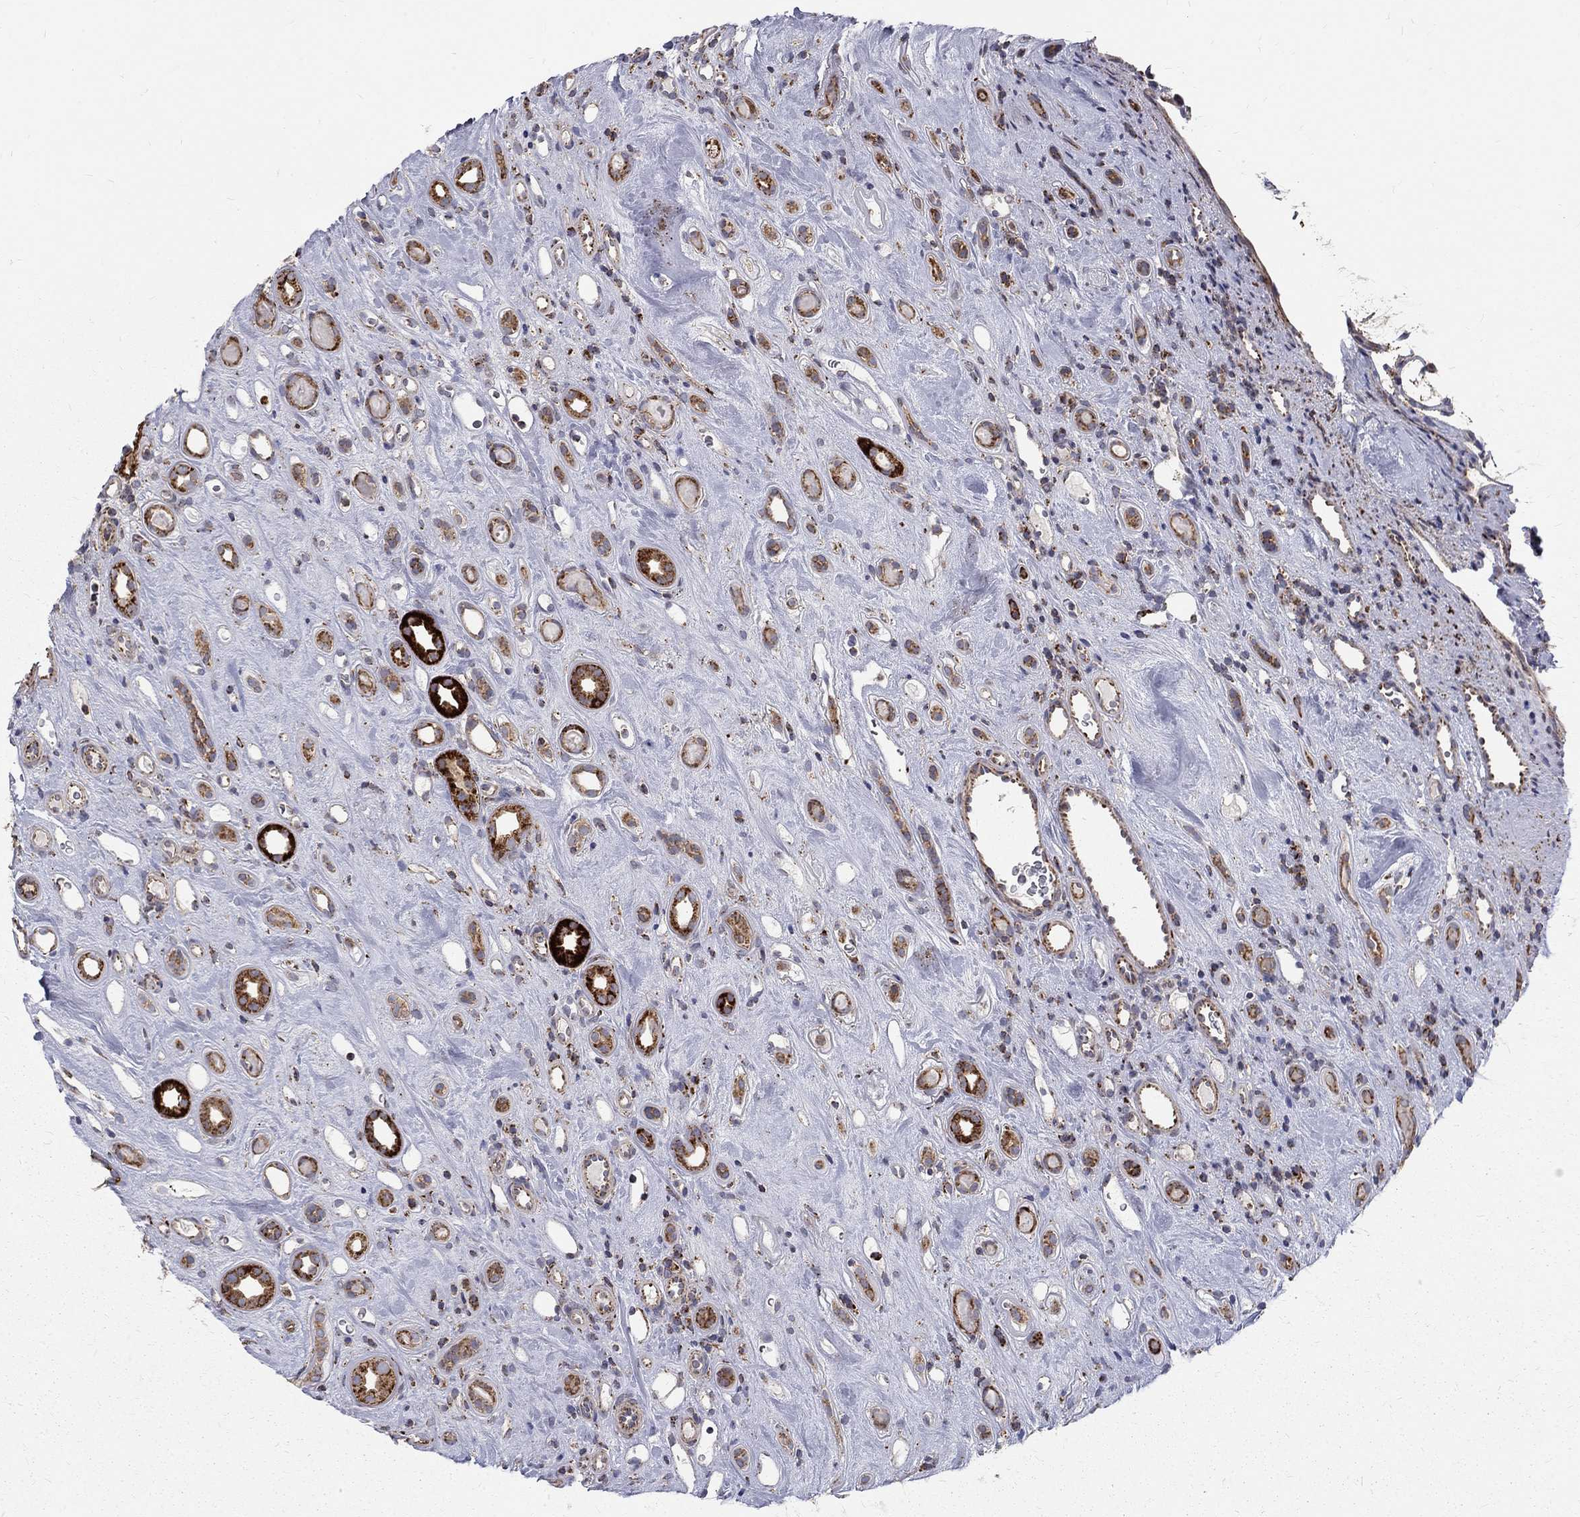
{"staining": {"intensity": "moderate", "quantity": "25%-75%", "location": "cytoplasmic/membranous"}, "tissue": "renal cancer", "cell_type": "Tumor cells", "image_type": "cancer", "snomed": [{"axis": "morphology", "description": "Adenocarcinoma, NOS"}, {"axis": "topography", "description": "Kidney"}], "caption": "An immunohistochemistry (IHC) histopathology image of tumor tissue is shown. Protein staining in brown labels moderate cytoplasmic/membranous positivity in renal adenocarcinoma within tumor cells.", "gene": "ALDH1B1", "patient": {"sex": "female", "age": 89}}